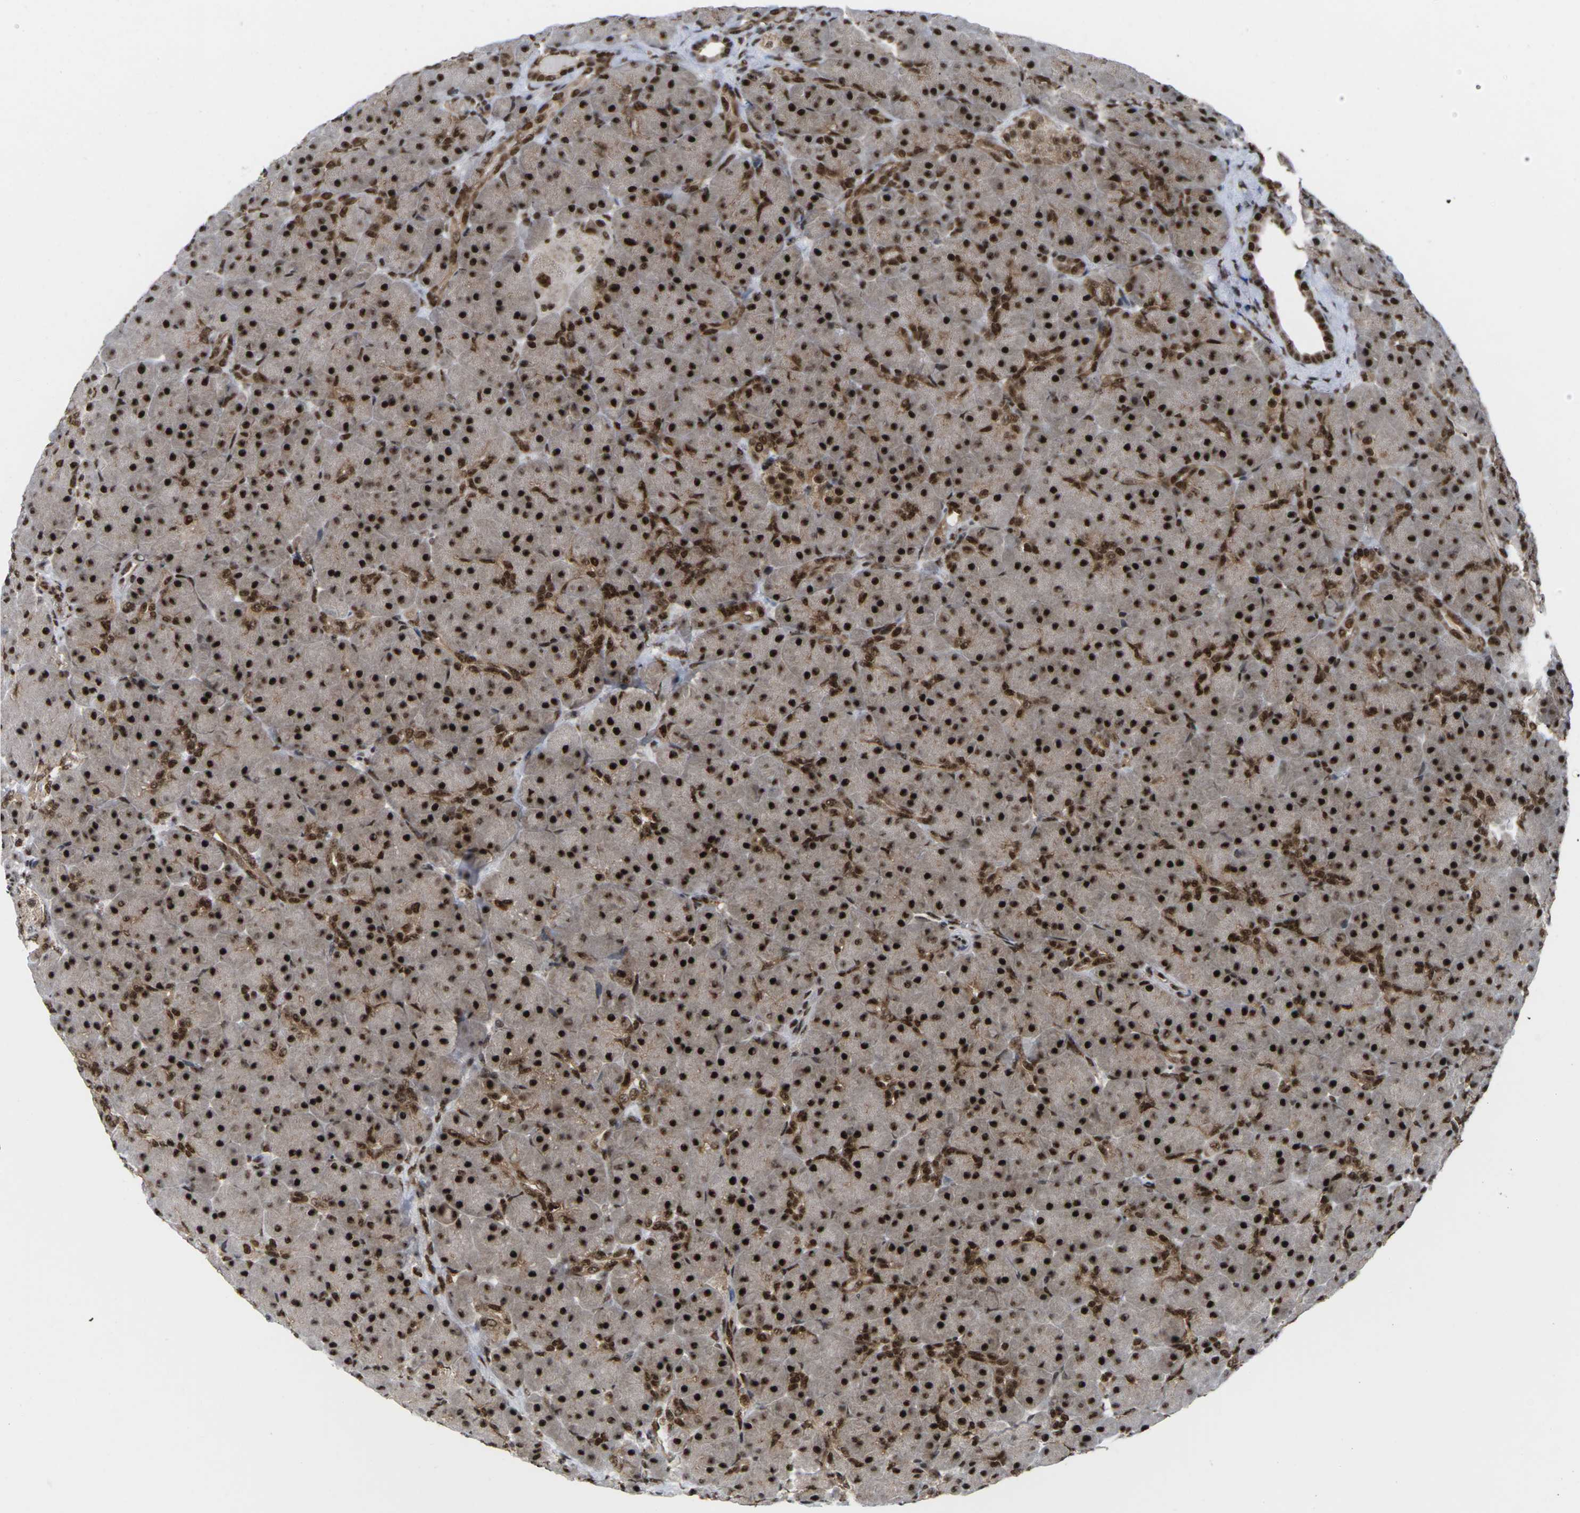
{"staining": {"intensity": "strong", "quantity": ">75%", "location": "cytoplasmic/membranous,nuclear"}, "tissue": "pancreas", "cell_type": "Exocrine glandular cells", "image_type": "normal", "snomed": [{"axis": "morphology", "description": "Normal tissue, NOS"}, {"axis": "topography", "description": "Pancreas"}], "caption": "Strong cytoplasmic/membranous,nuclear staining is seen in about >75% of exocrine glandular cells in benign pancreas.", "gene": "MAGOH", "patient": {"sex": "male", "age": 66}}